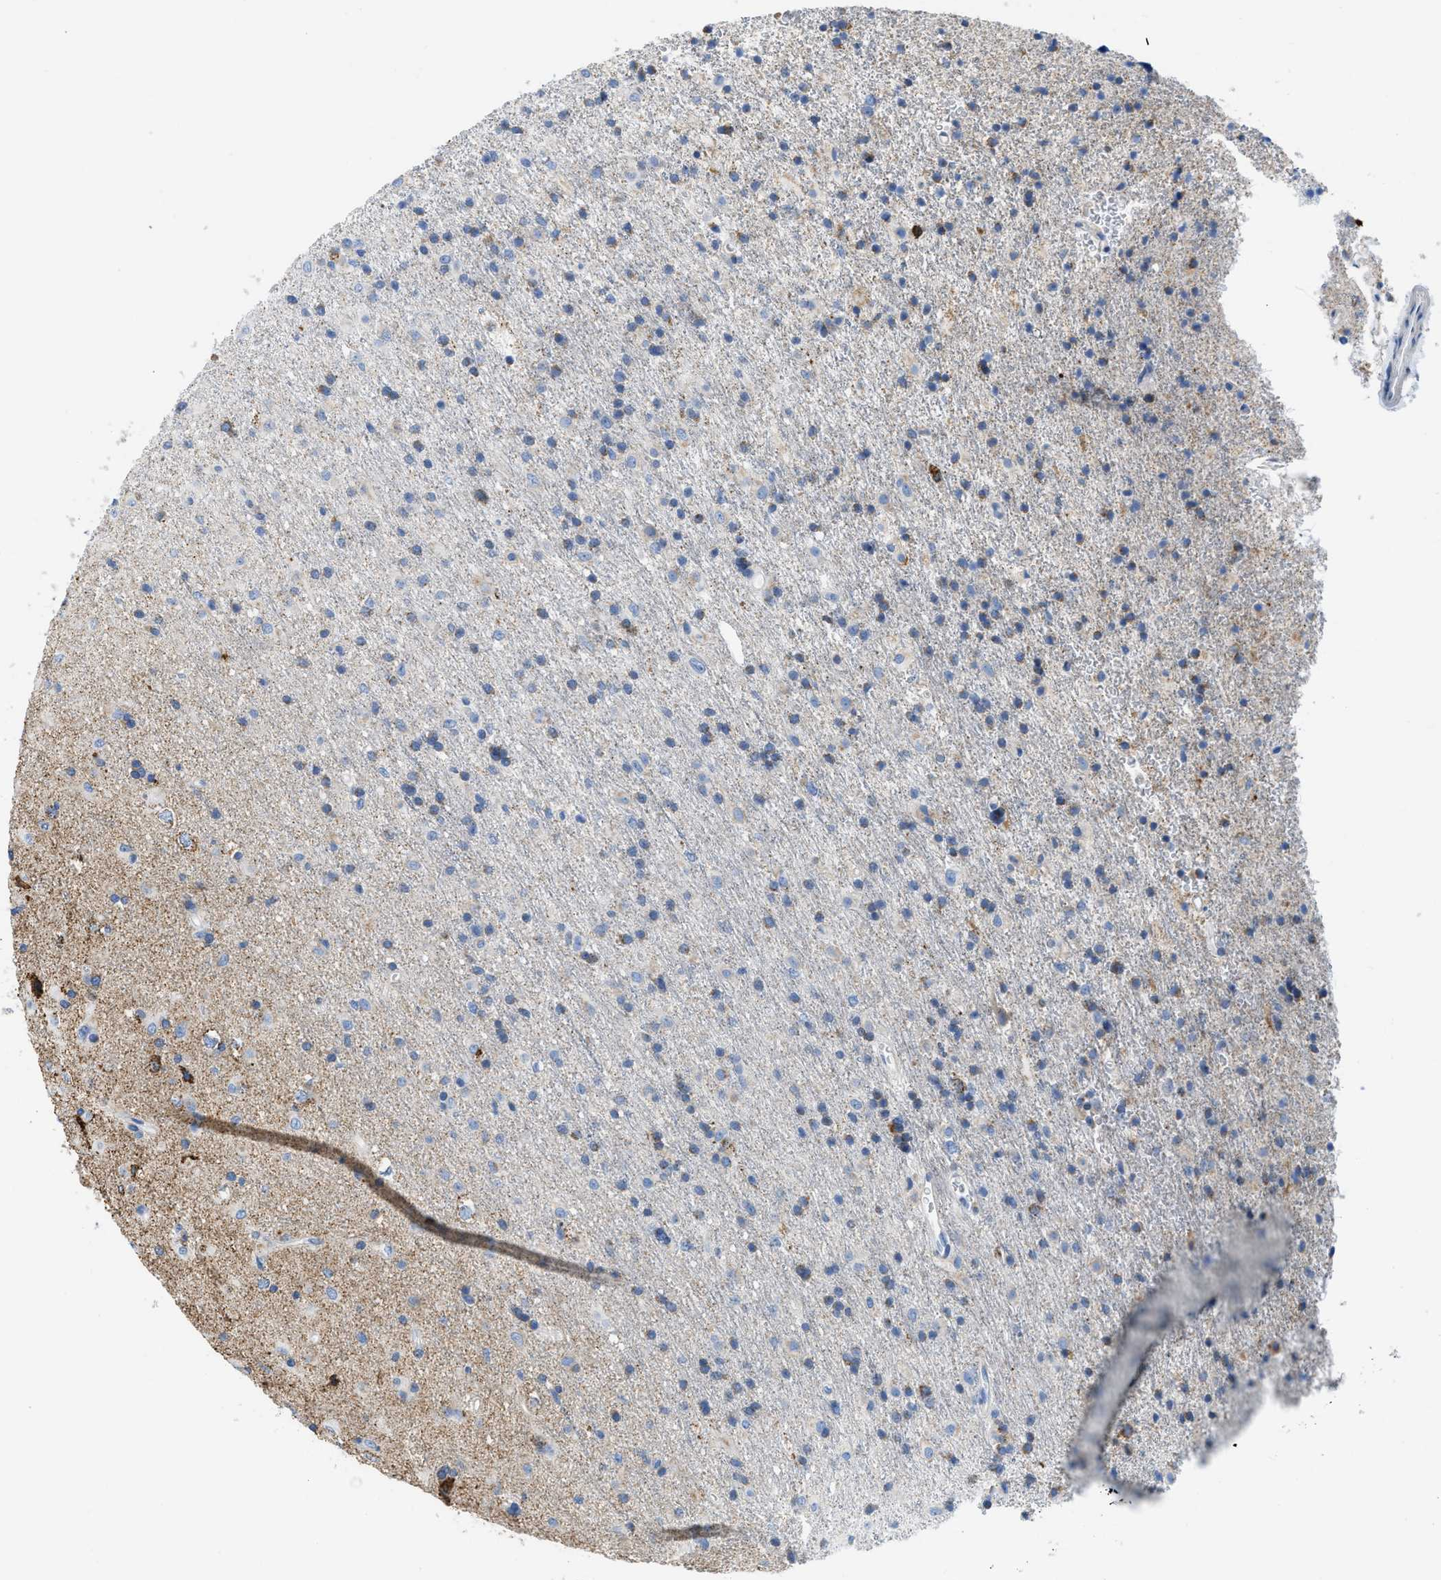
{"staining": {"intensity": "weak", "quantity": "<25%", "location": "cytoplasmic/membranous"}, "tissue": "glioma", "cell_type": "Tumor cells", "image_type": "cancer", "snomed": [{"axis": "morphology", "description": "Glioma, malignant, Low grade"}, {"axis": "topography", "description": "Brain"}], "caption": "Tumor cells are negative for brown protein staining in glioma. Nuclei are stained in blue.", "gene": "SLC25A13", "patient": {"sex": "male", "age": 65}}